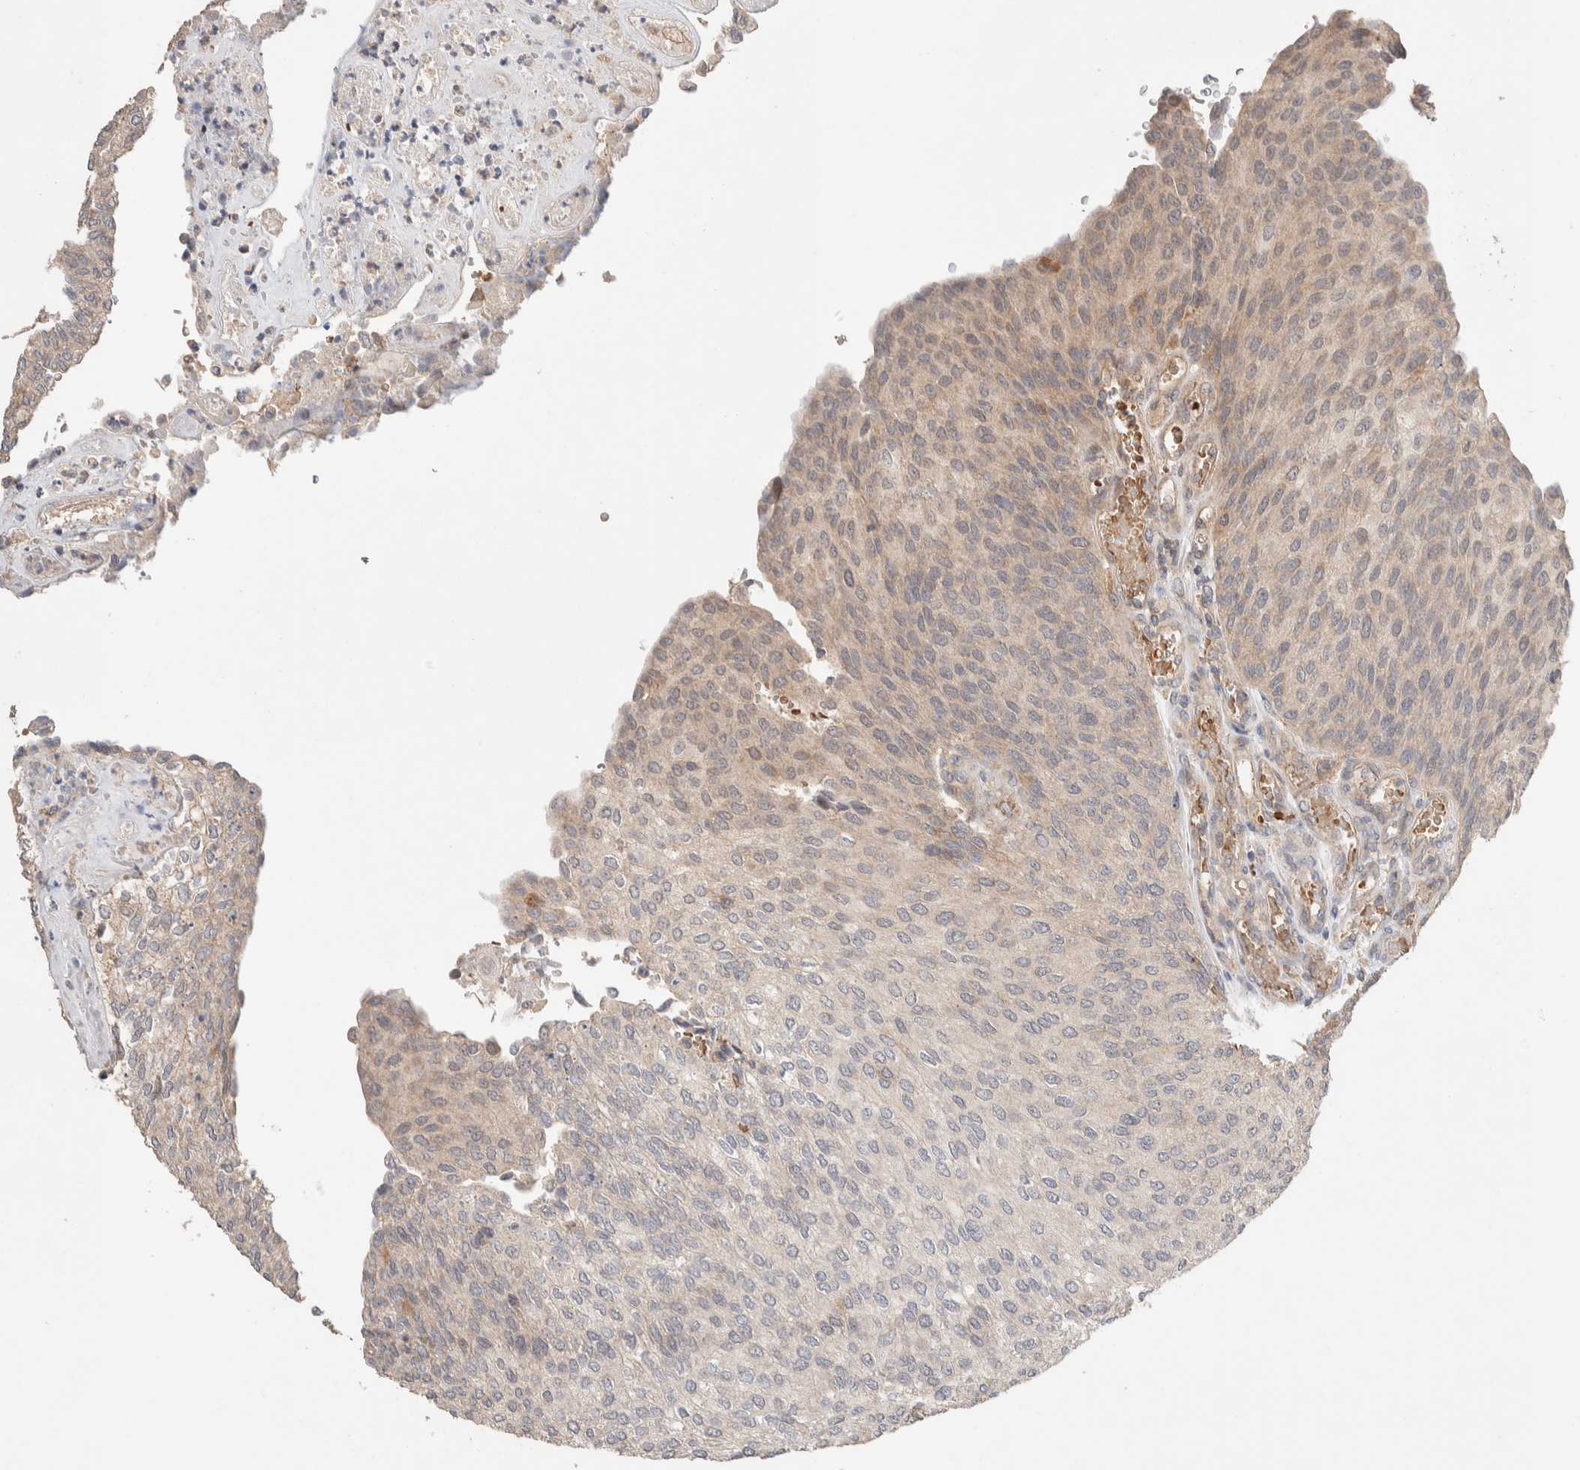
{"staining": {"intensity": "weak", "quantity": "<25%", "location": "cytoplasmic/membranous"}, "tissue": "urothelial cancer", "cell_type": "Tumor cells", "image_type": "cancer", "snomed": [{"axis": "morphology", "description": "Urothelial carcinoma, Low grade"}, {"axis": "topography", "description": "Urinary bladder"}], "caption": "Urothelial carcinoma (low-grade) was stained to show a protein in brown. There is no significant positivity in tumor cells.", "gene": "WDR91", "patient": {"sex": "female", "age": 79}}